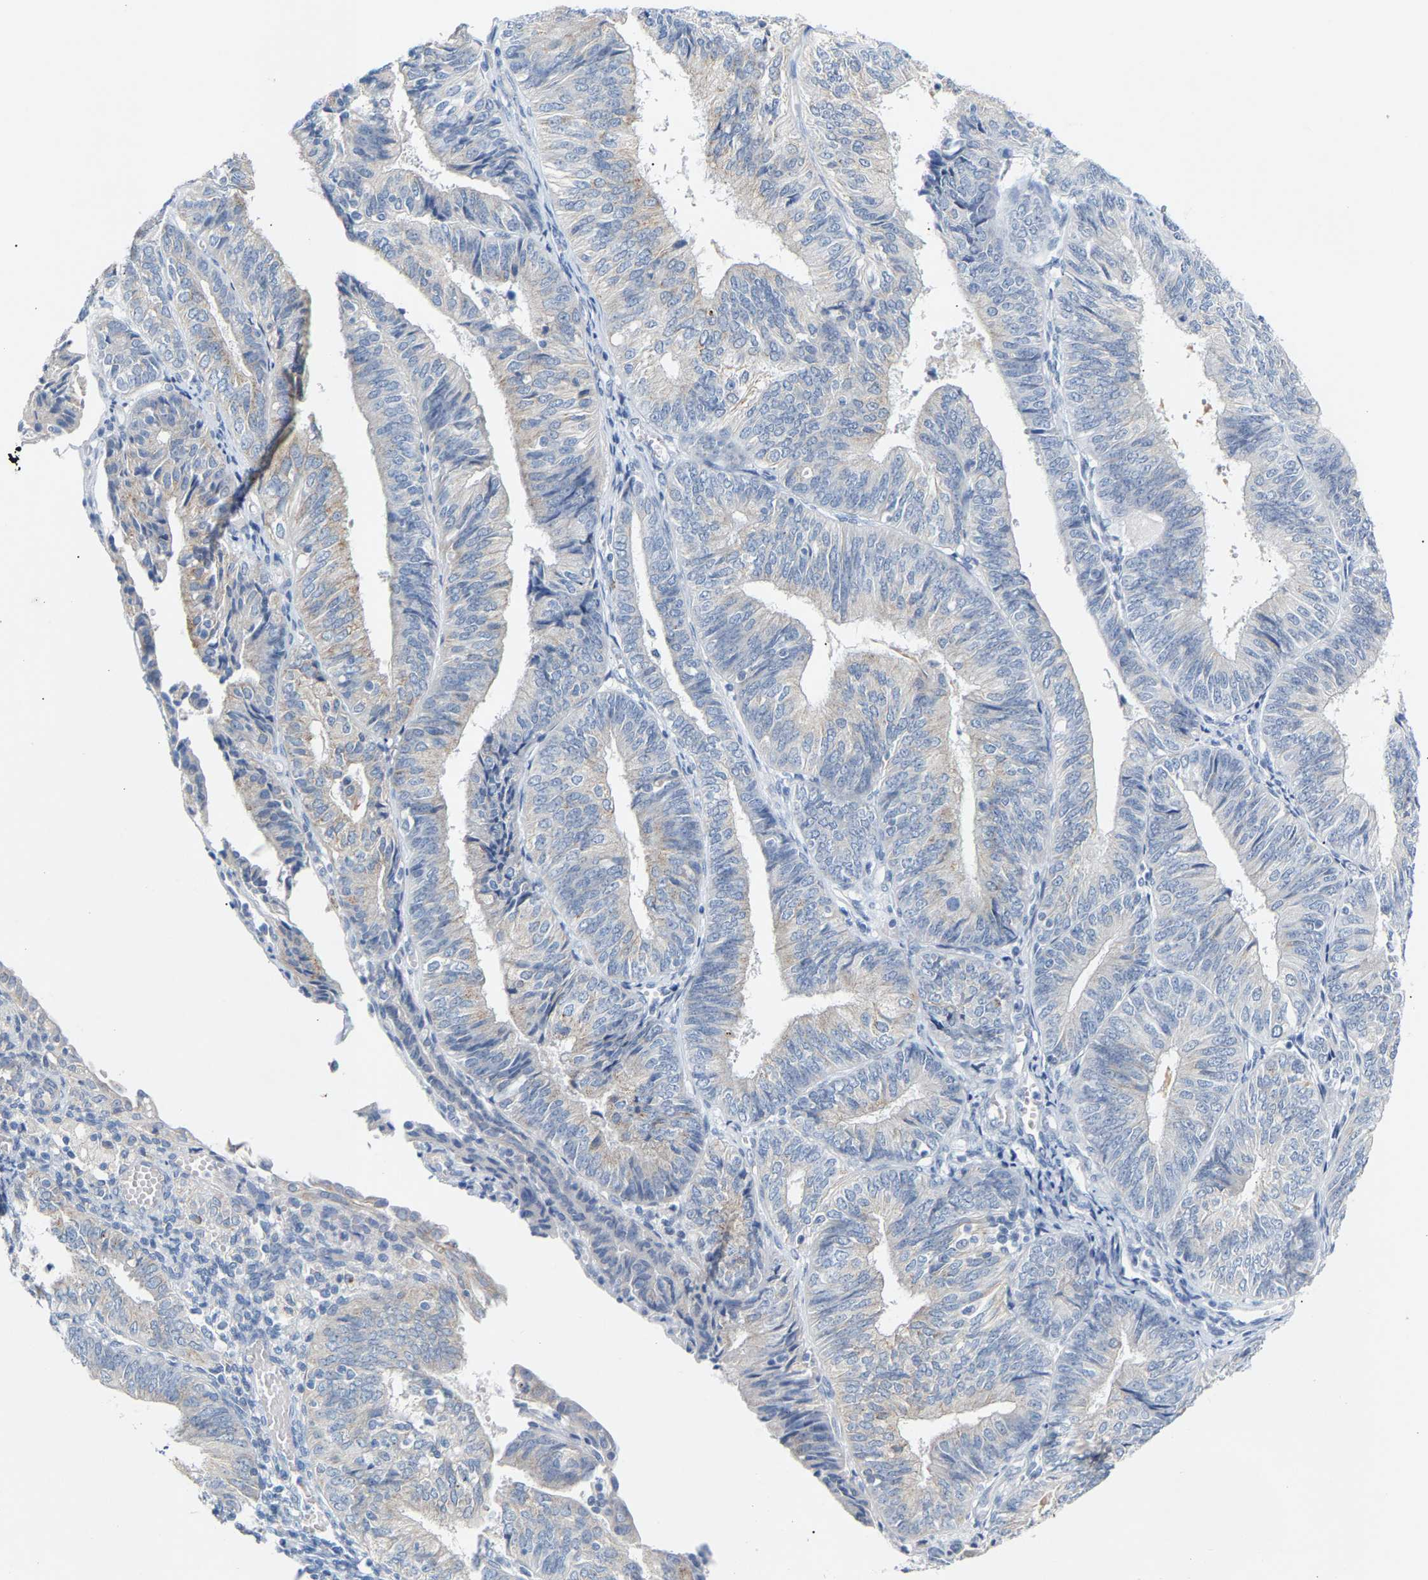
{"staining": {"intensity": "negative", "quantity": "none", "location": "none"}, "tissue": "endometrial cancer", "cell_type": "Tumor cells", "image_type": "cancer", "snomed": [{"axis": "morphology", "description": "Adenocarcinoma, NOS"}, {"axis": "topography", "description": "Endometrium"}], "caption": "The micrograph reveals no significant expression in tumor cells of adenocarcinoma (endometrial).", "gene": "PEX1", "patient": {"sex": "female", "age": 58}}